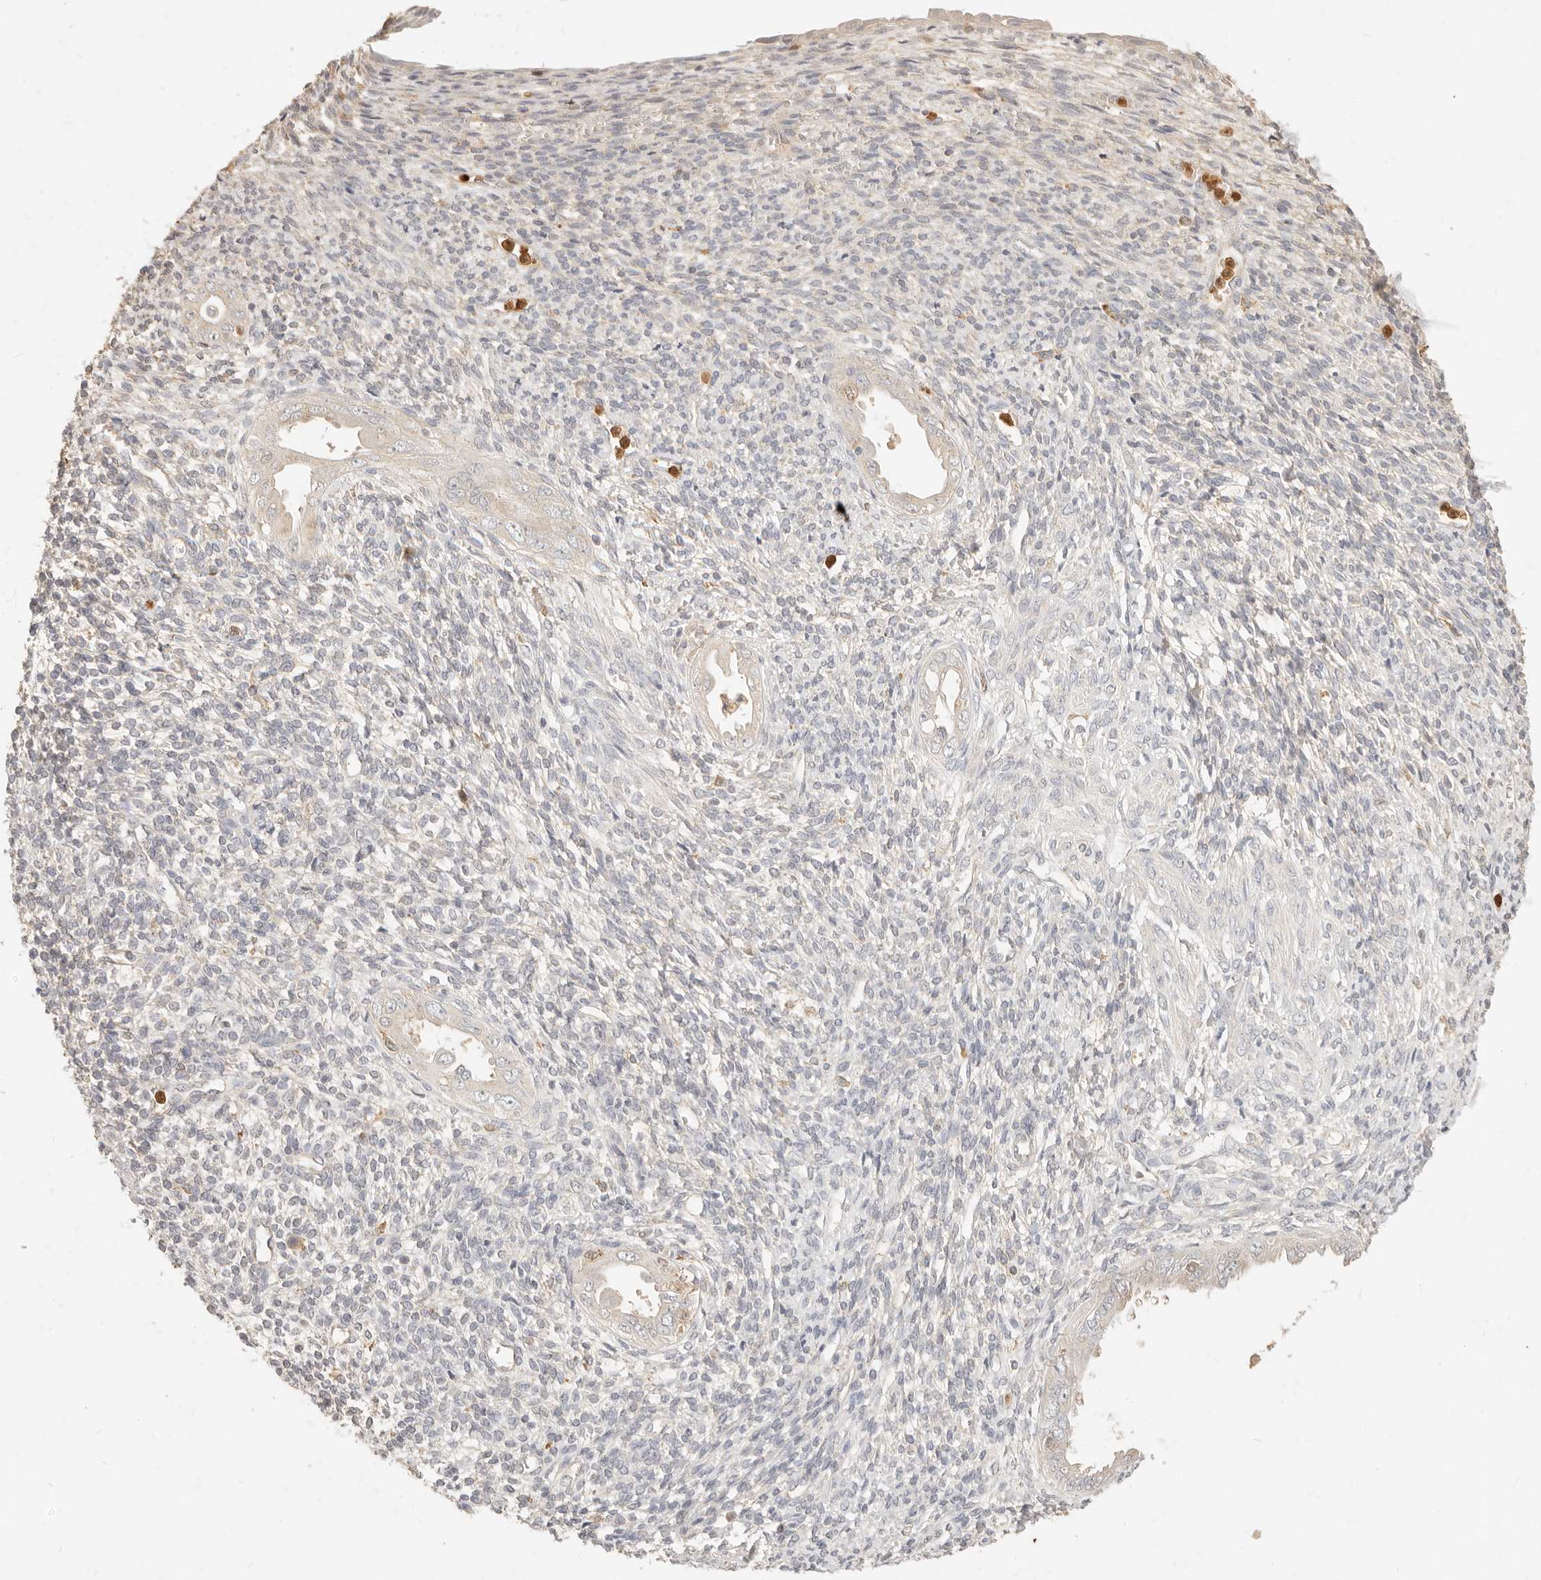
{"staining": {"intensity": "negative", "quantity": "none", "location": "none"}, "tissue": "endometrium", "cell_type": "Cells in endometrial stroma", "image_type": "normal", "snomed": [{"axis": "morphology", "description": "Normal tissue, NOS"}, {"axis": "topography", "description": "Endometrium"}], "caption": "This is an immunohistochemistry micrograph of normal human endometrium. There is no positivity in cells in endometrial stroma.", "gene": "TMTC2", "patient": {"sex": "female", "age": 66}}